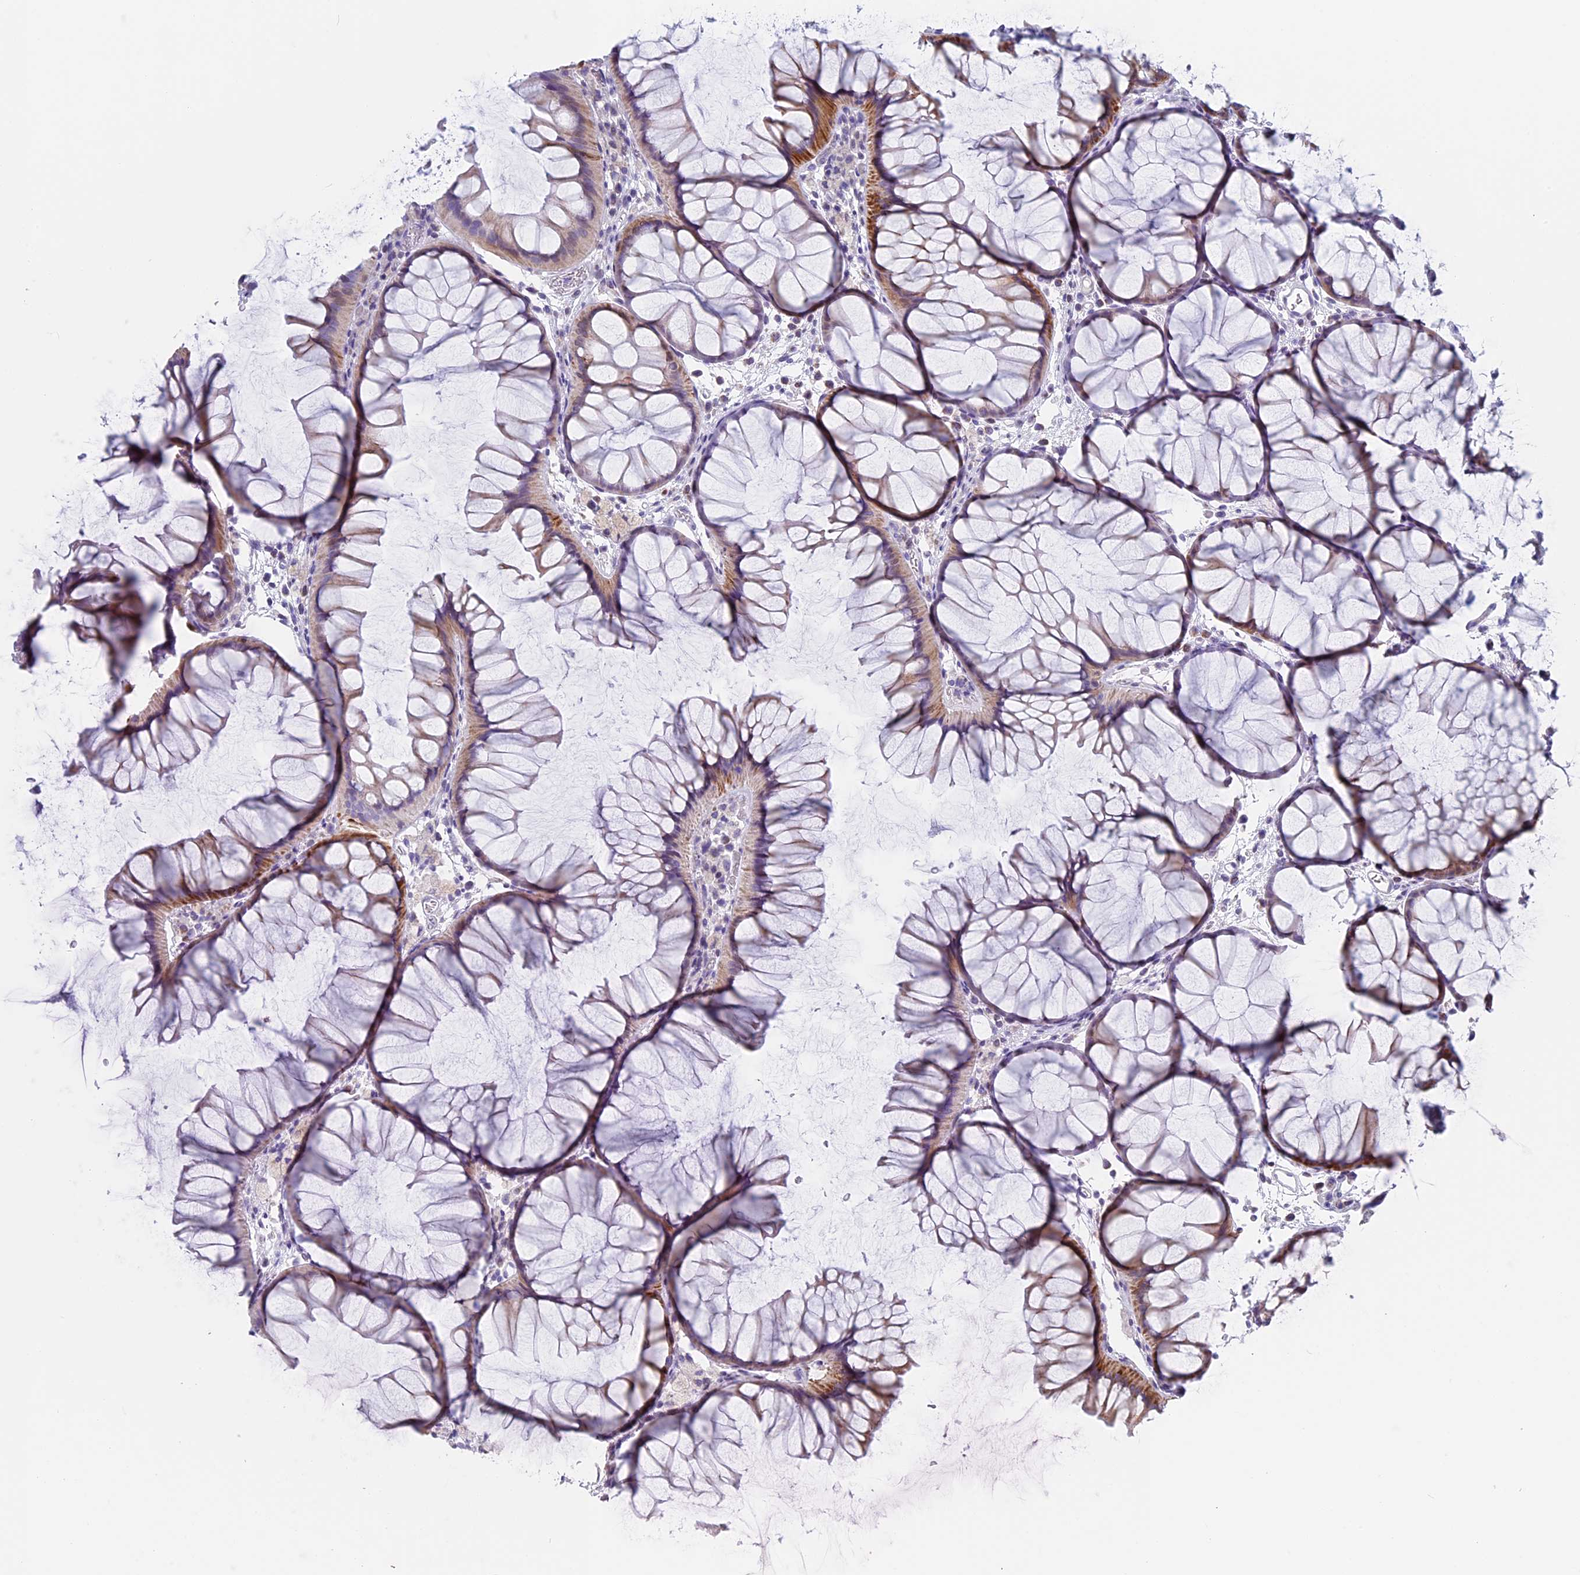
{"staining": {"intensity": "moderate", "quantity": ">75%", "location": "cytoplasmic/membranous"}, "tissue": "colon", "cell_type": "Glandular cells", "image_type": "normal", "snomed": [{"axis": "morphology", "description": "Normal tissue, NOS"}, {"axis": "topography", "description": "Colon"}], "caption": "Human colon stained with a brown dye exhibits moderate cytoplasmic/membranous positive expression in approximately >75% of glandular cells.", "gene": "ZNF563", "patient": {"sex": "female", "age": 82}}